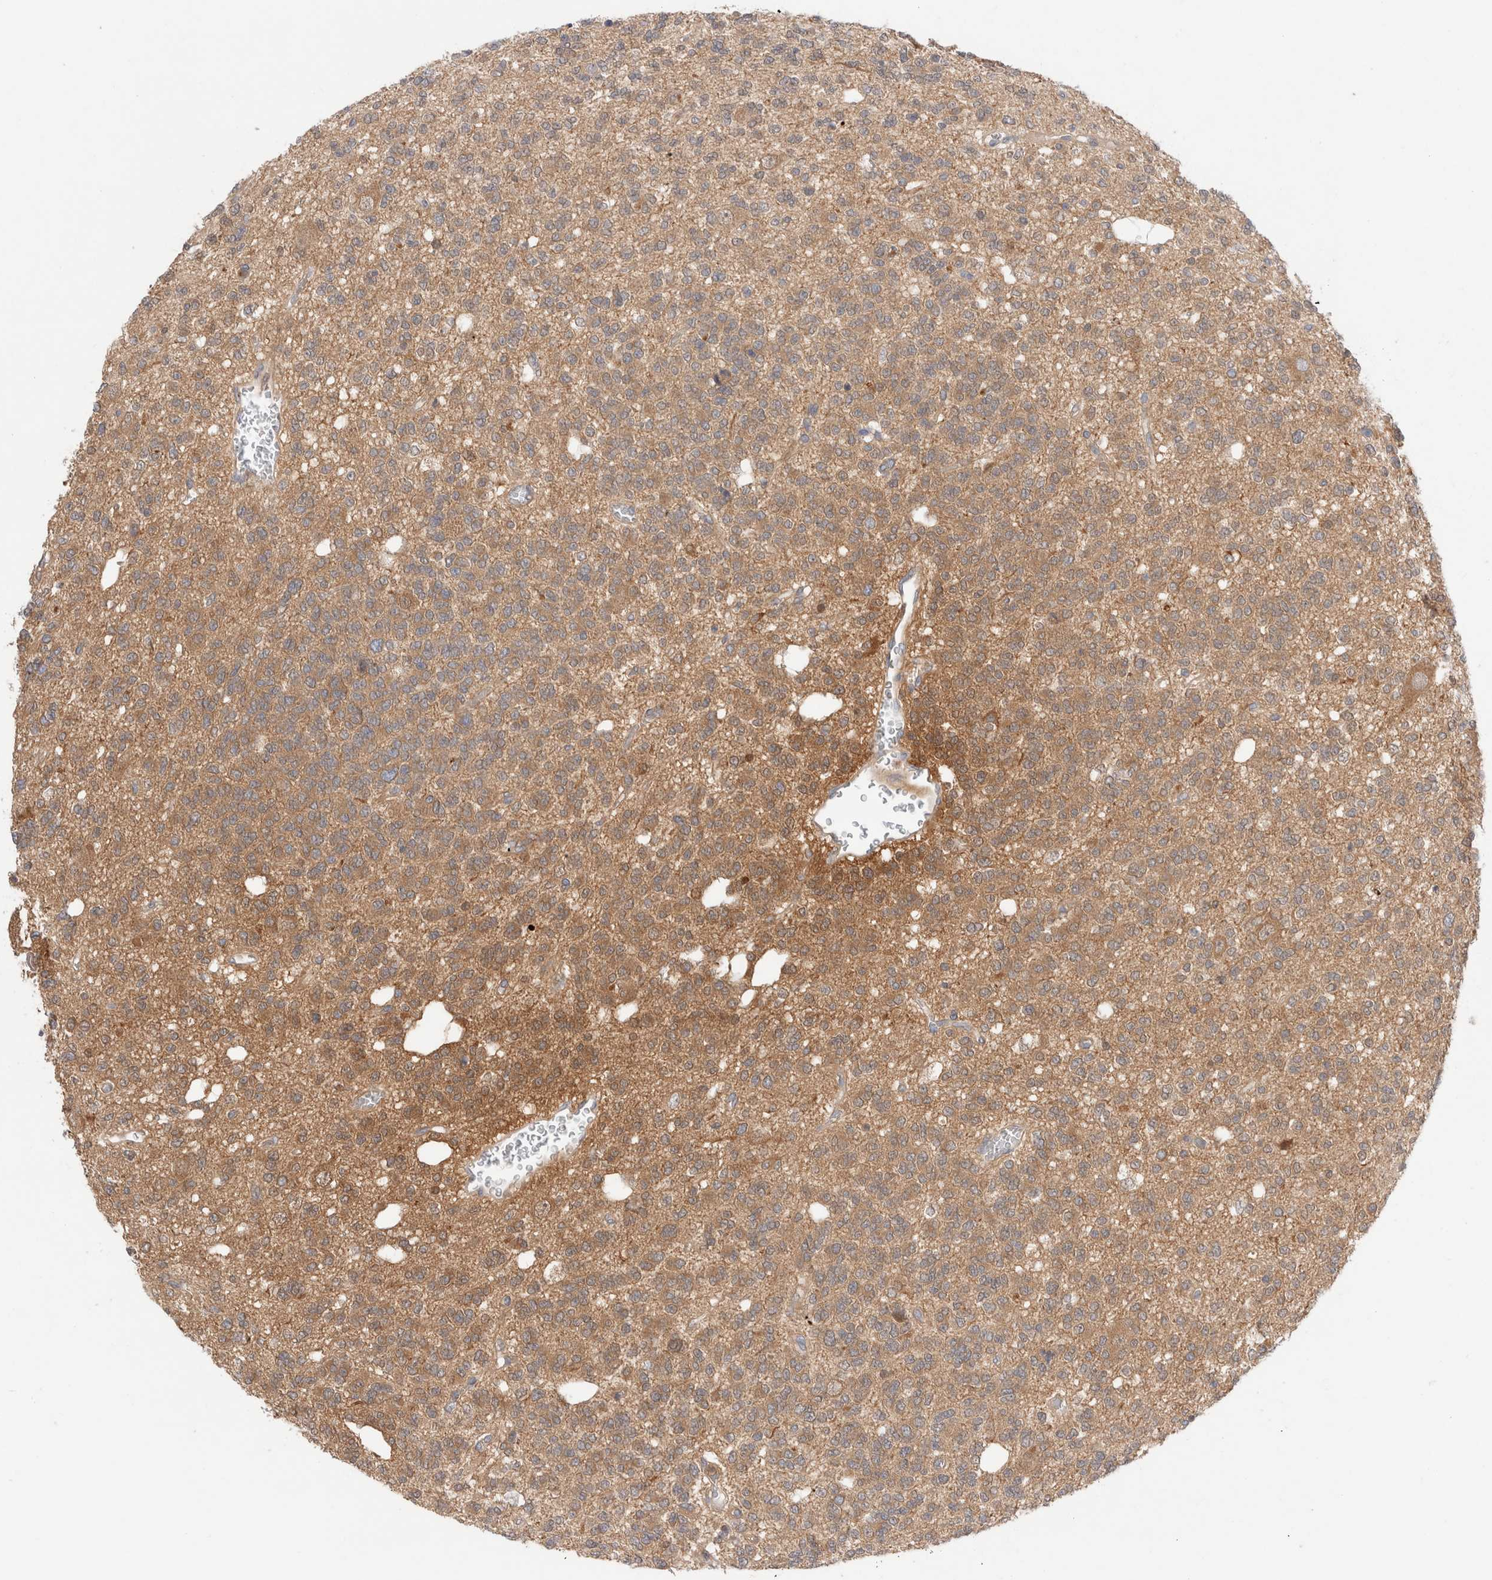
{"staining": {"intensity": "moderate", "quantity": ">75%", "location": "cytoplasmic/membranous"}, "tissue": "glioma", "cell_type": "Tumor cells", "image_type": "cancer", "snomed": [{"axis": "morphology", "description": "Glioma, malignant, Low grade"}, {"axis": "topography", "description": "Brain"}], "caption": "DAB (3,3'-diaminobenzidine) immunohistochemical staining of glioma displays moderate cytoplasmic/membranous protein expression in about >75% of tumor cells.", "gene": "KLHL14", "patient": {"sex": "male", "age": 38}}